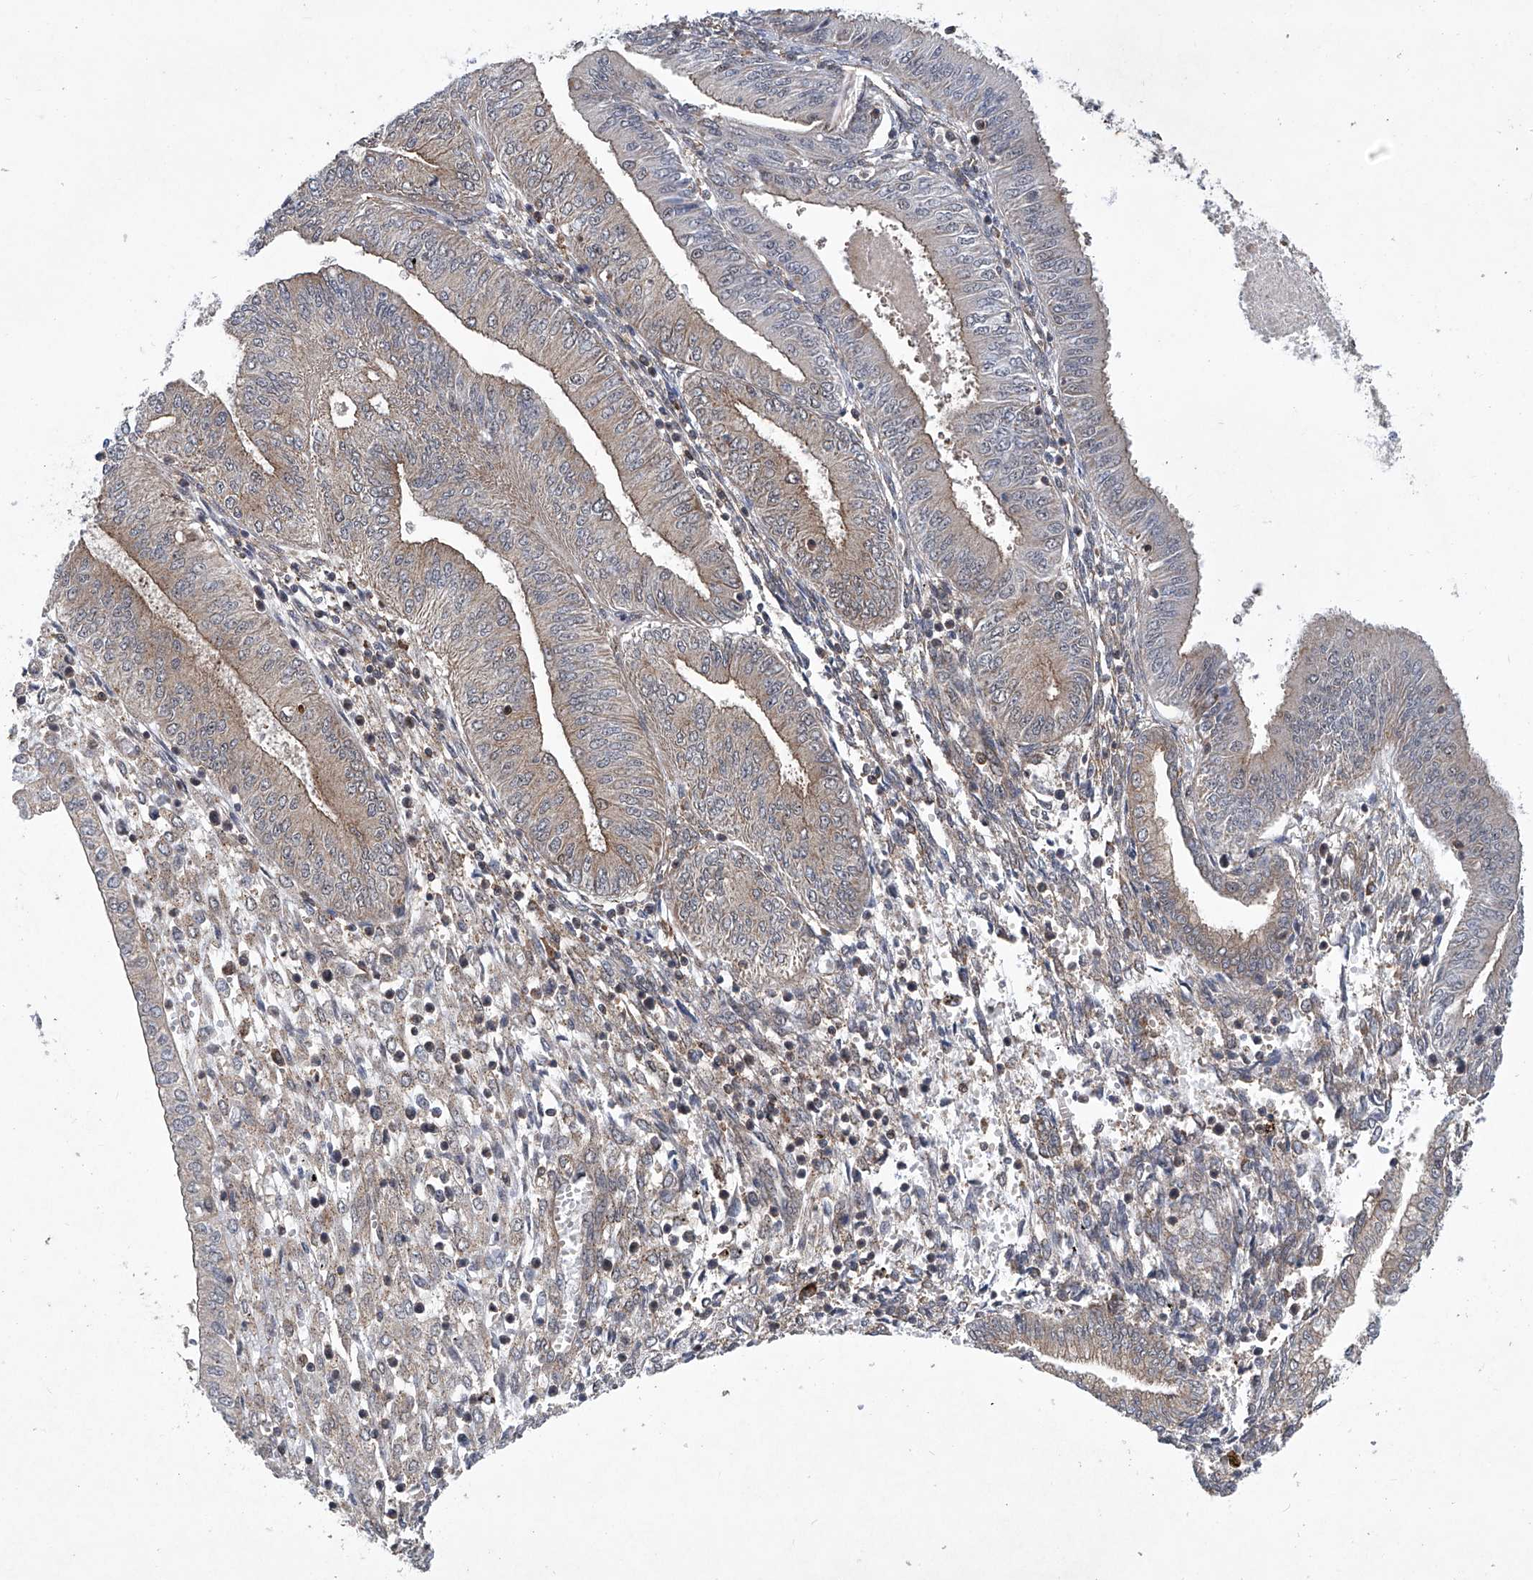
{"staining": {"intensity": "weak", "quantity": "<25%", "location": "cytoplasmic/membranous"}, "tissue": "endometrial cancer", "cell_type": "Tumor cells", "image_type": "cancer", "snomed": [{"axis": "morphology", "description": "Adenocarcinoma, NOS"}, {"axis": "topography", "description": "Endometrium"}], "caption": "A high-resolution micrograph shows IHC staining of endometrial cancer (adenocarcinoma), which displays no significant expression in tumor cells.", "gene": "CISH", "patient": {"sex": "female", "age": 53}}